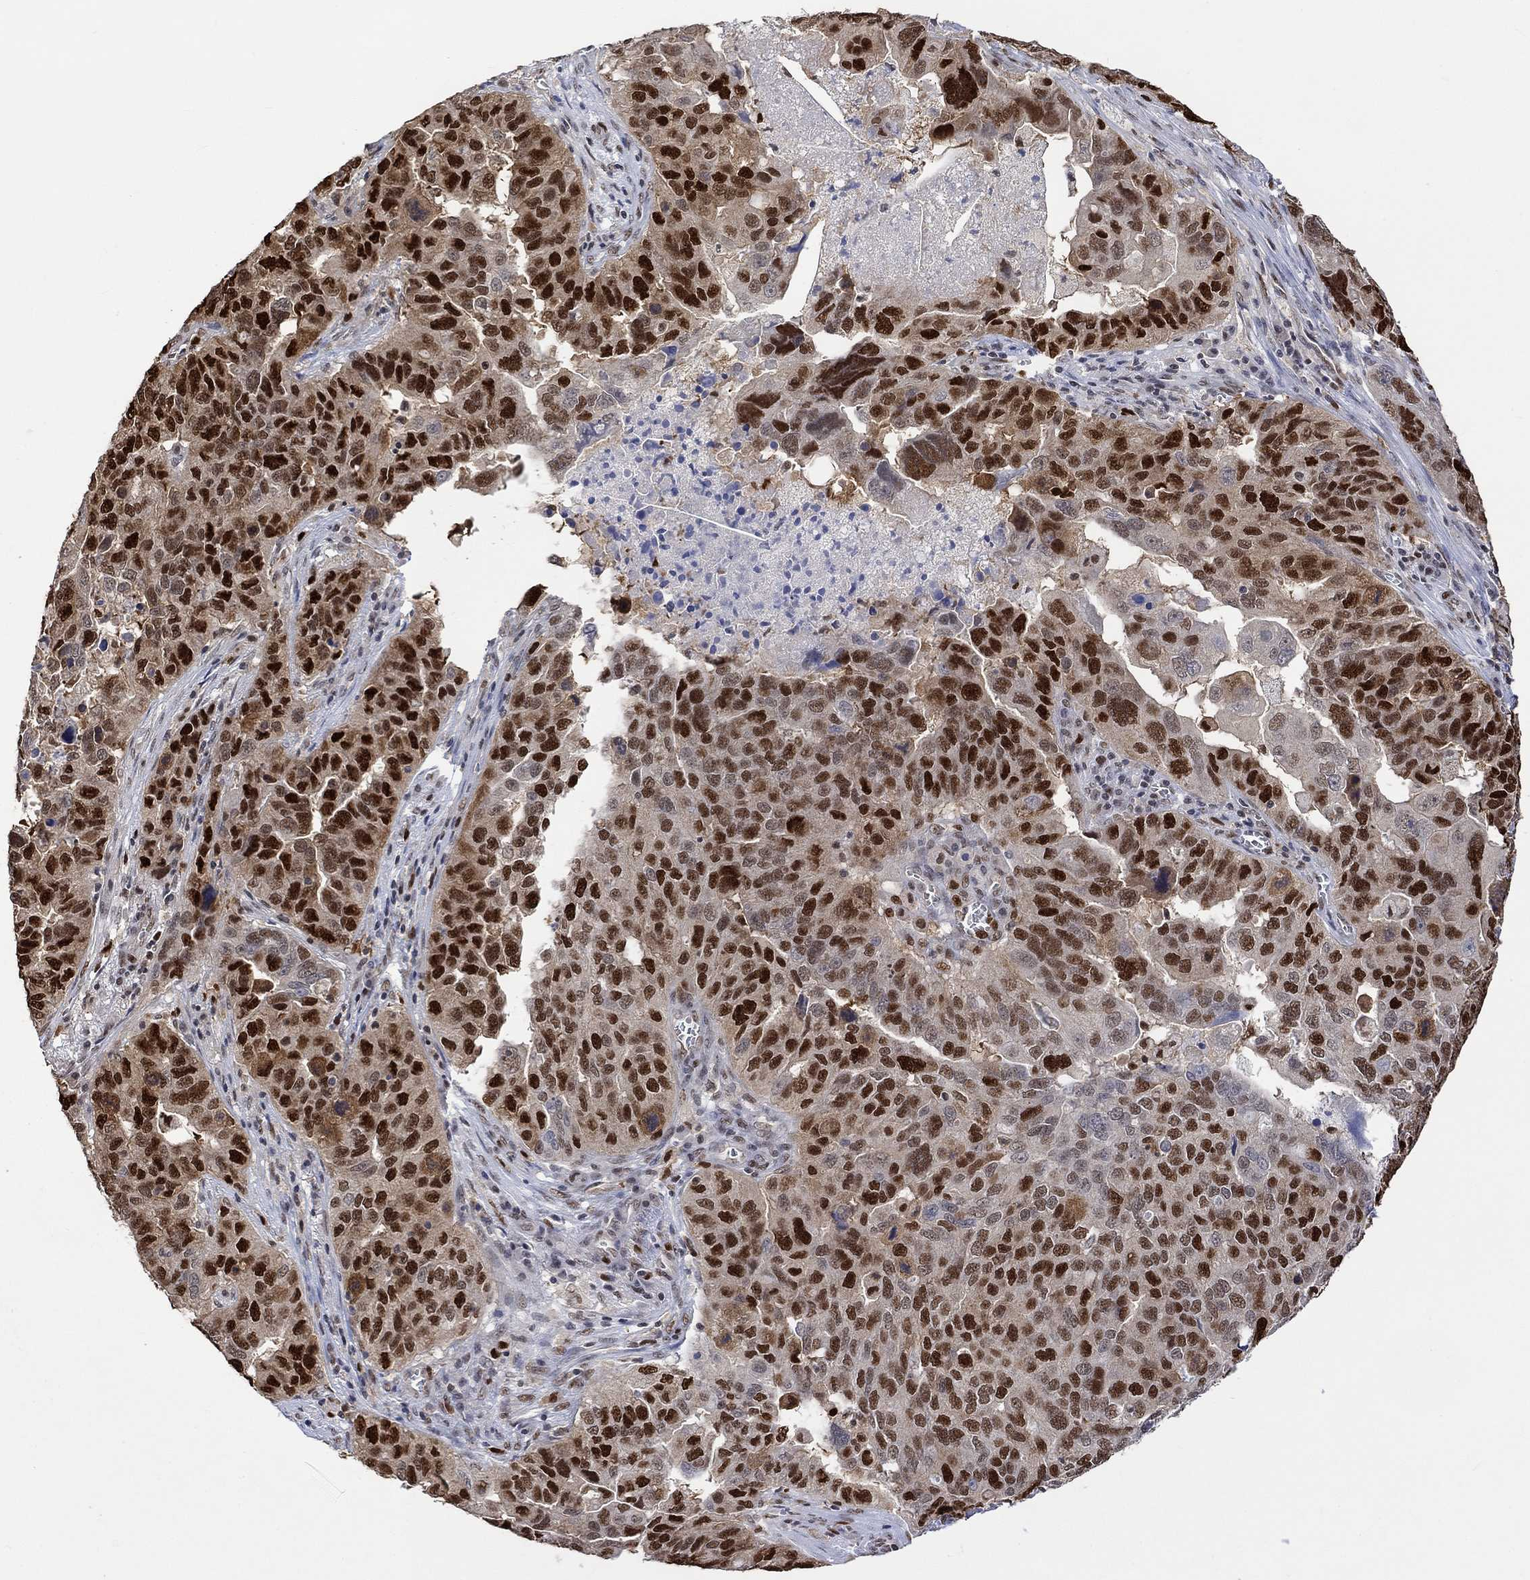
{"staining": {"intensity": "strong", "quantity": ">75%", "location": "nuclear"}, "tissue": "ovarian cancer", "cell_type": "Tumor cells", "image_type": "cancer", "snomed": [{"axis": "morphology", "description": "Carcinoma, endometroid"}, {"axis": "topography", "description": "Soft tissue"}, {"axis": "topography", "description": "Ovary"}], "caption": "Immunohistochemical staining of ovarian endometroid carcinoma shows high levels of strong nuclear protein positivity in about >75% of tumor cells.", "gene": "RAD54L2", "patient": {"sex": "female", "age": 52}}